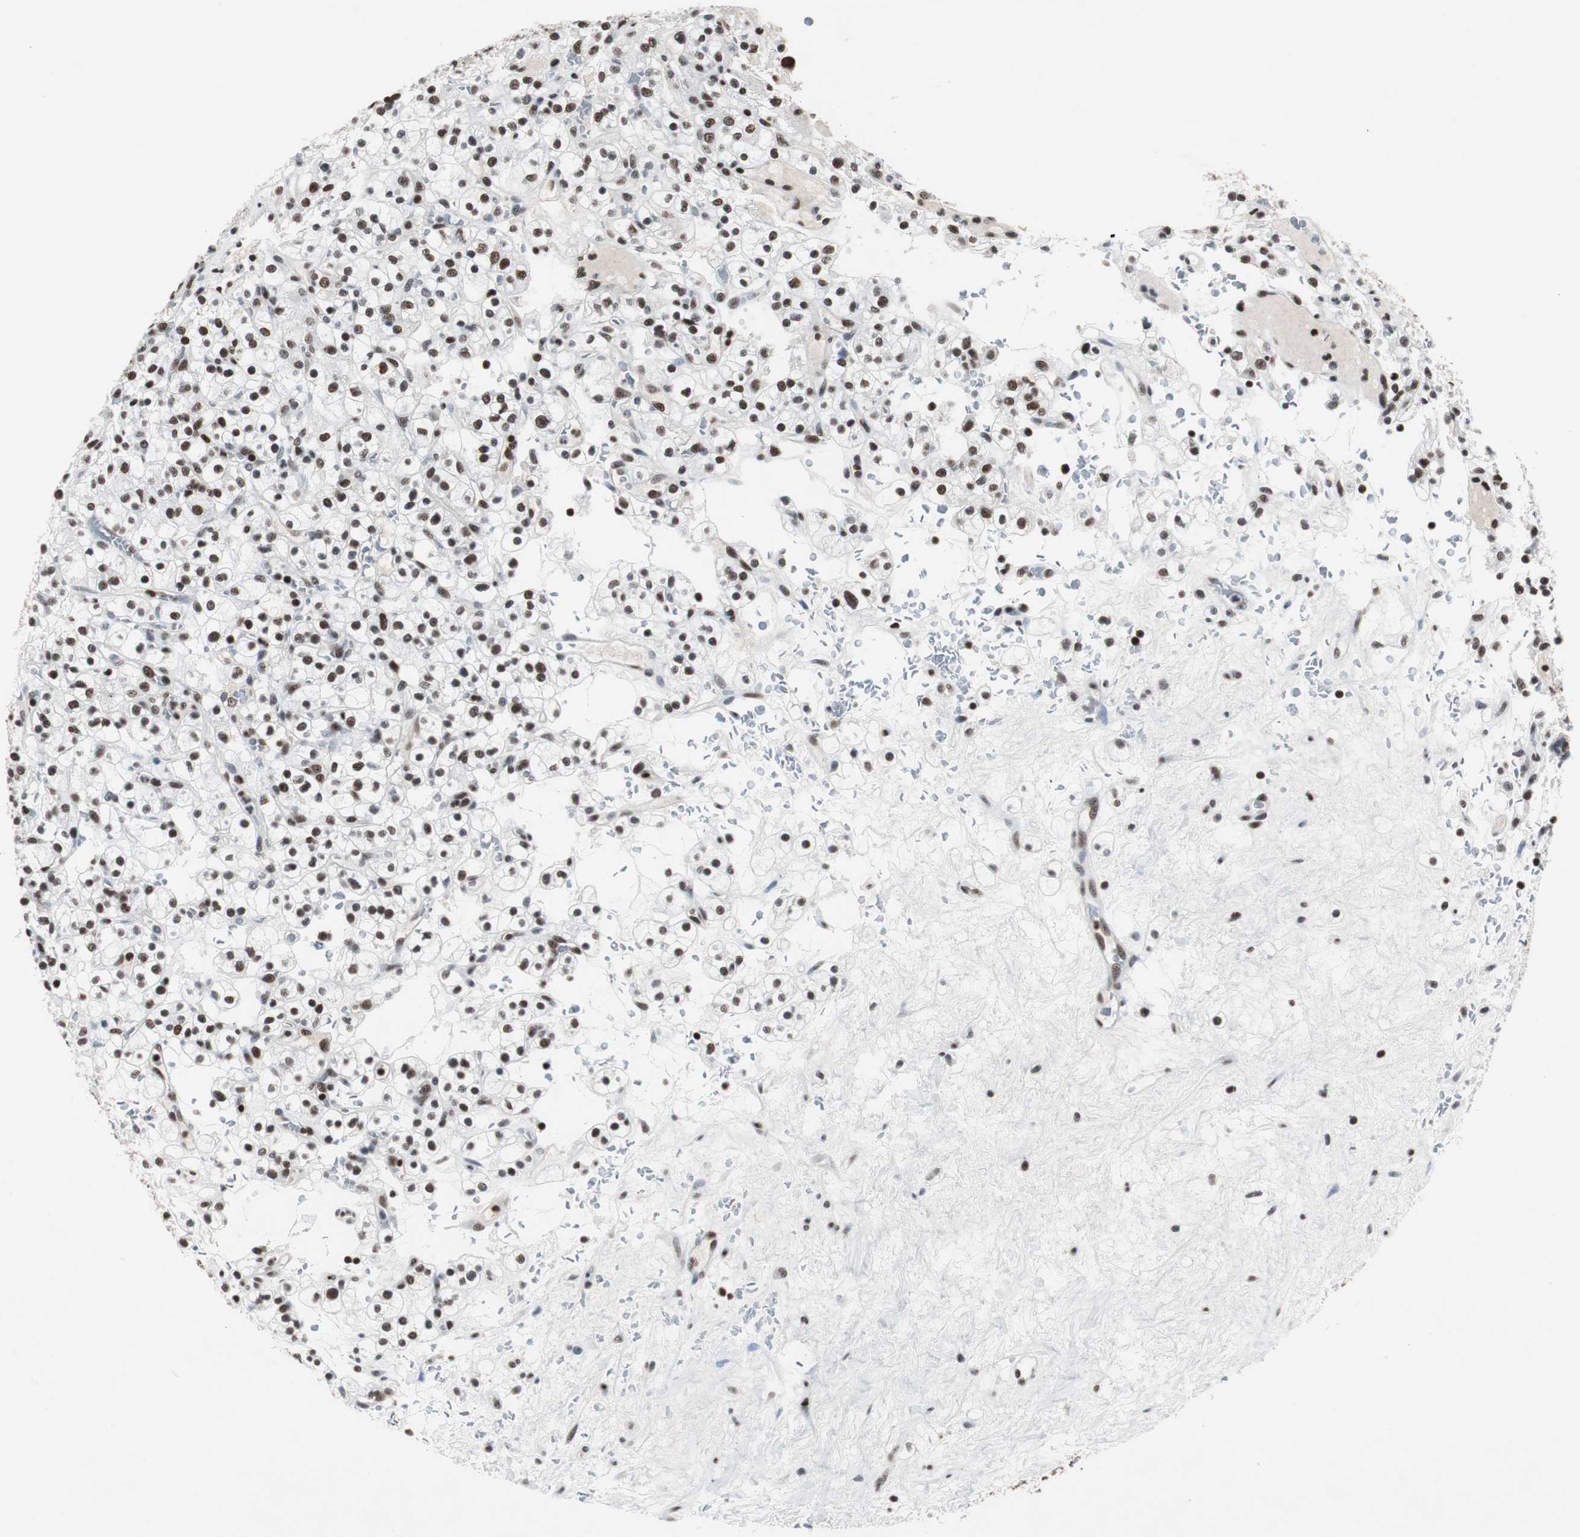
{"staining": {"intensity": "strong", "quantity": ">75%", "location": "nuclear"}, "tissue": "renal cancer", "cell_type": "Tumor cells", "image_type": "cancer", "snomed": [{"axis": "morphology", "description": "Normal tissue, NOS"}, {"axis": "morphology", "description": "Adenocarcinoma, NOS"}, {"axis": "topography", "description": "Kidney"}], "caption": "A high amount of strong nuclear staining is present in approximately >75% of tumor cells in renal adenocarcinoma tissue.", "gene": "RAD9A", "patient": {"sex": "female", "age": 72}}